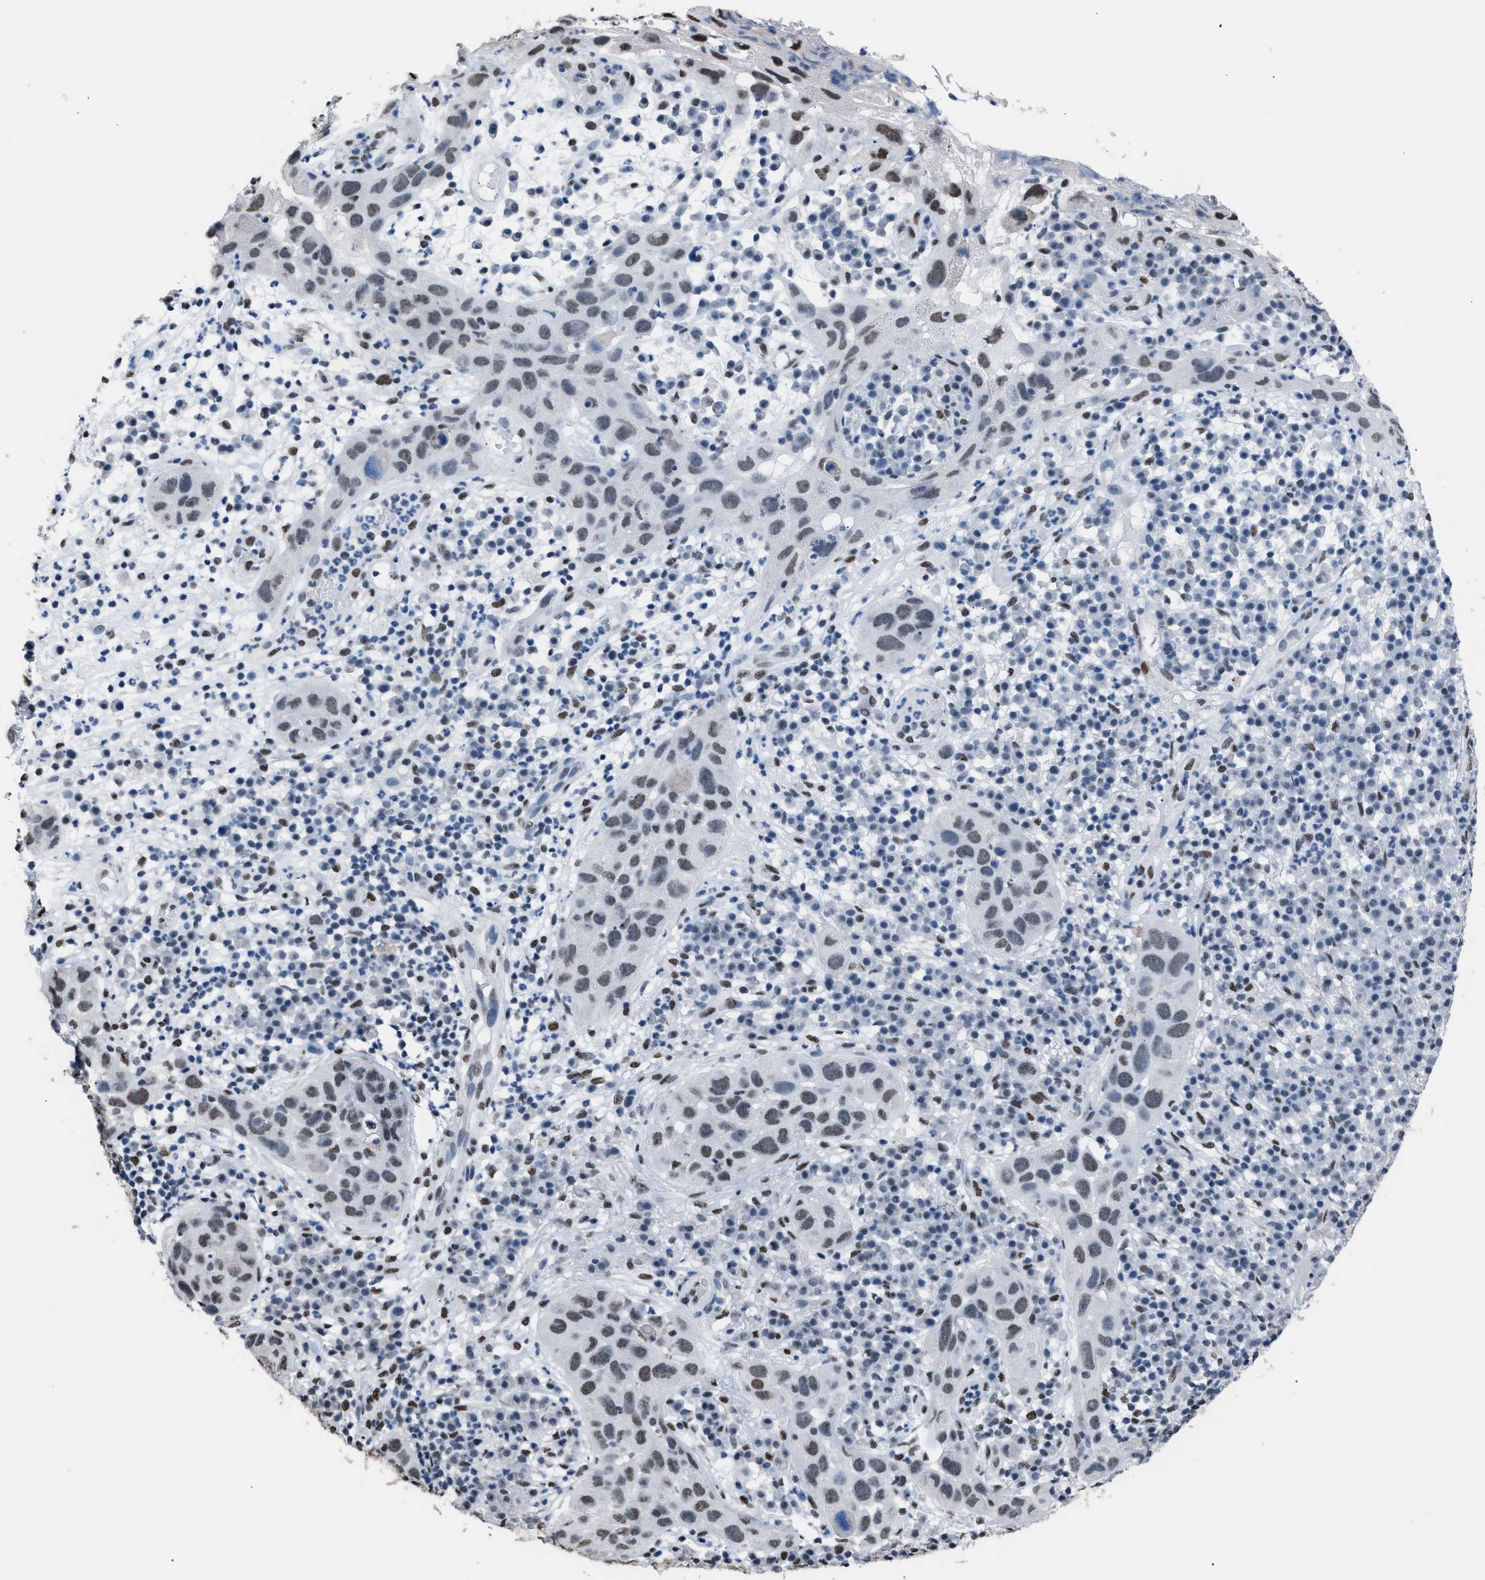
{"staining": {"intensity": "moderate", "quantity": "25%-75%", "location": "nuclear"}, "tissue": "skin cancer", "cell_type": "Tumor cells", "image_type": "cancer", "snomed": [{"axis": "morphology", "description": "Squamous cell carcinoma in situ, NOS"}, {"axis": "morphology", "description": "Squamous cell carcinoma, NOS"}, {"axis": "topography", "description": "Skin"}], "caption": "Human skin cancer stained with a protein marker displays moderate staining in tumor cells.", "gene": "CCAR2", "patient": {"sex": "male", "age": 93}}